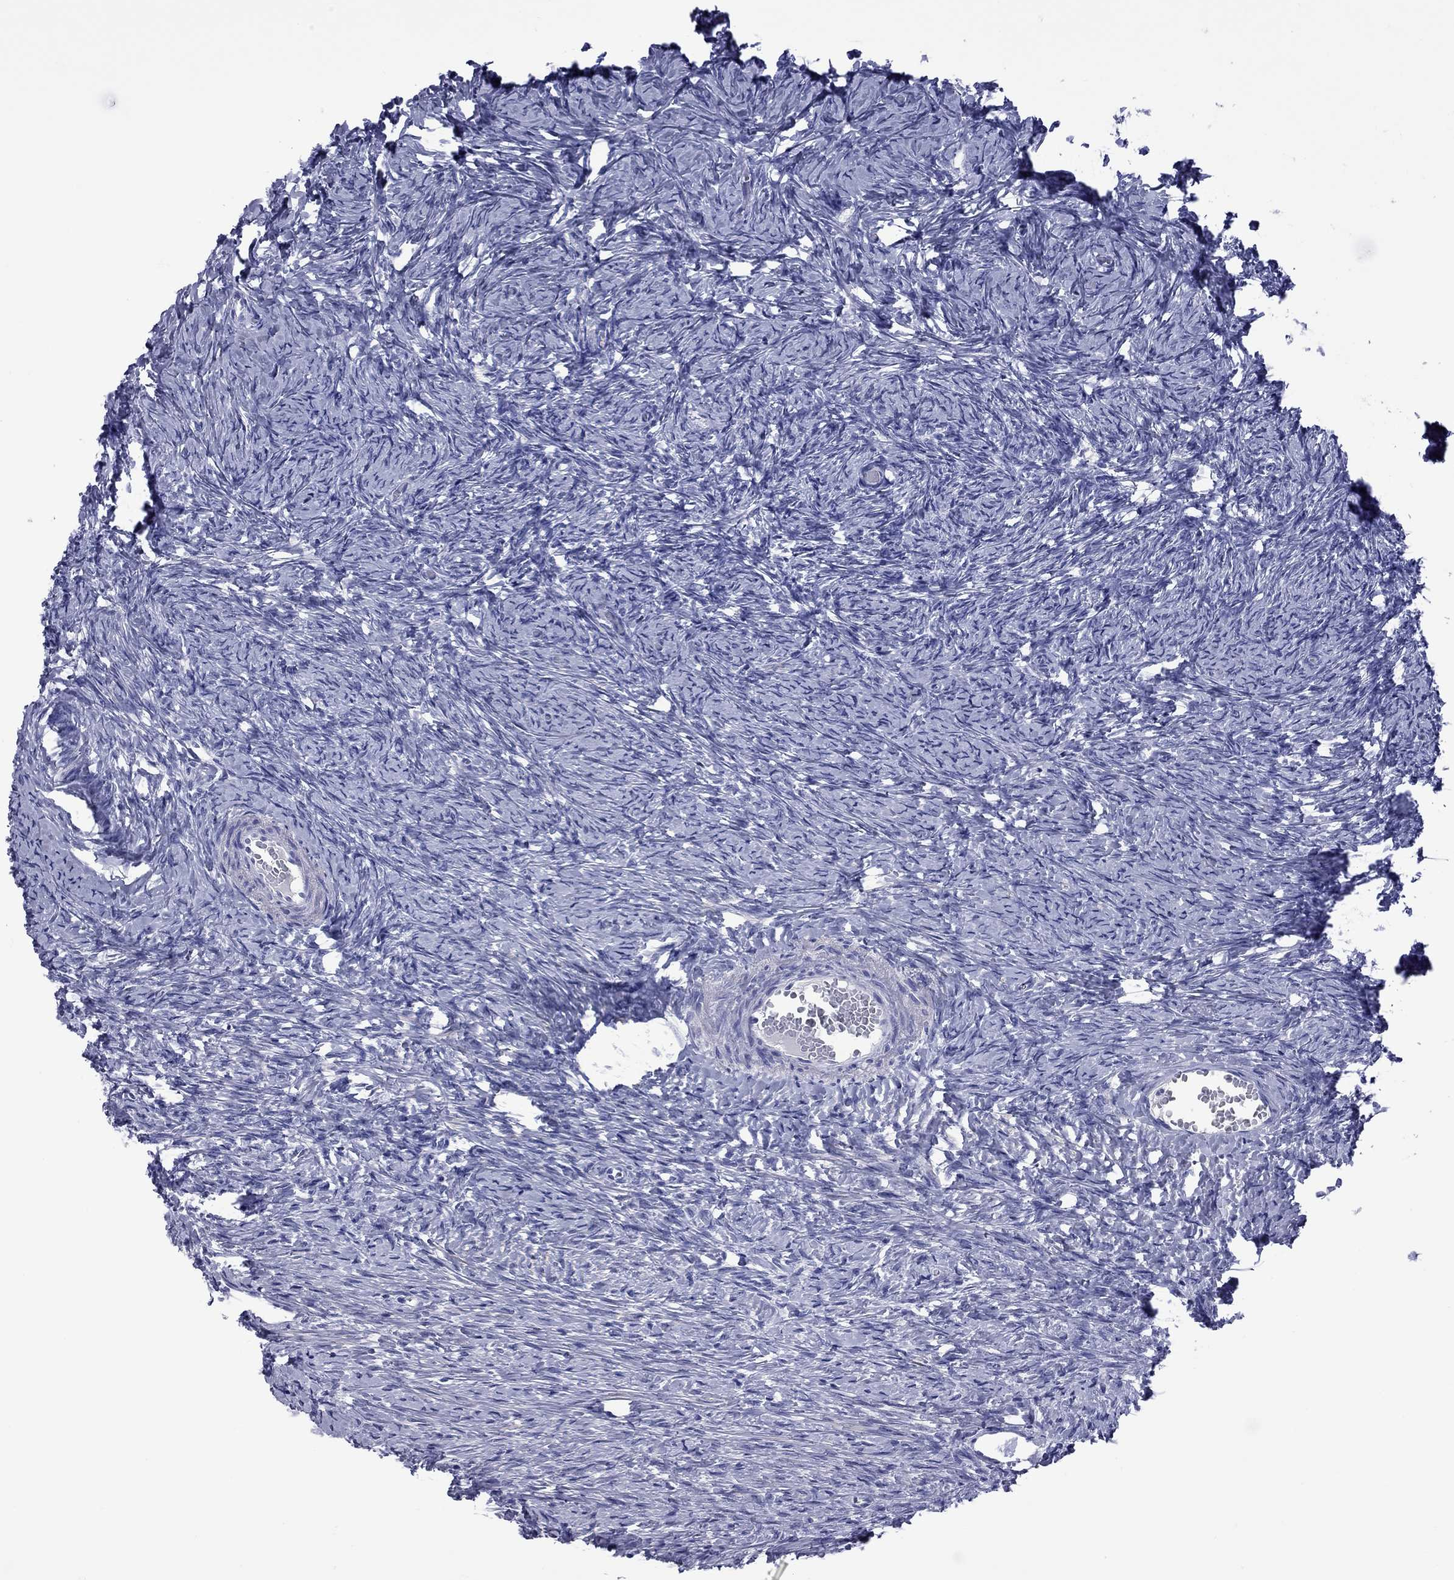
{"staining": {"intensity": "negative", "quantity": "none", "location": "none"}, "tissue": "ovary", "cell_type": "Follicle cells", "image_type": "normal", "snomed": [{"axis": "morphology", "description": "Normal tissue, NOS"}, {"axis": "topography", "description": "Ovary"}], "caption": "High power microscopy histopathology image of an immunohistochemistry image of benign ovary, revealing no significant expression in follicle cells.", "gene": "EPPIN", "patient": {"sex": "female", "age": 39}}